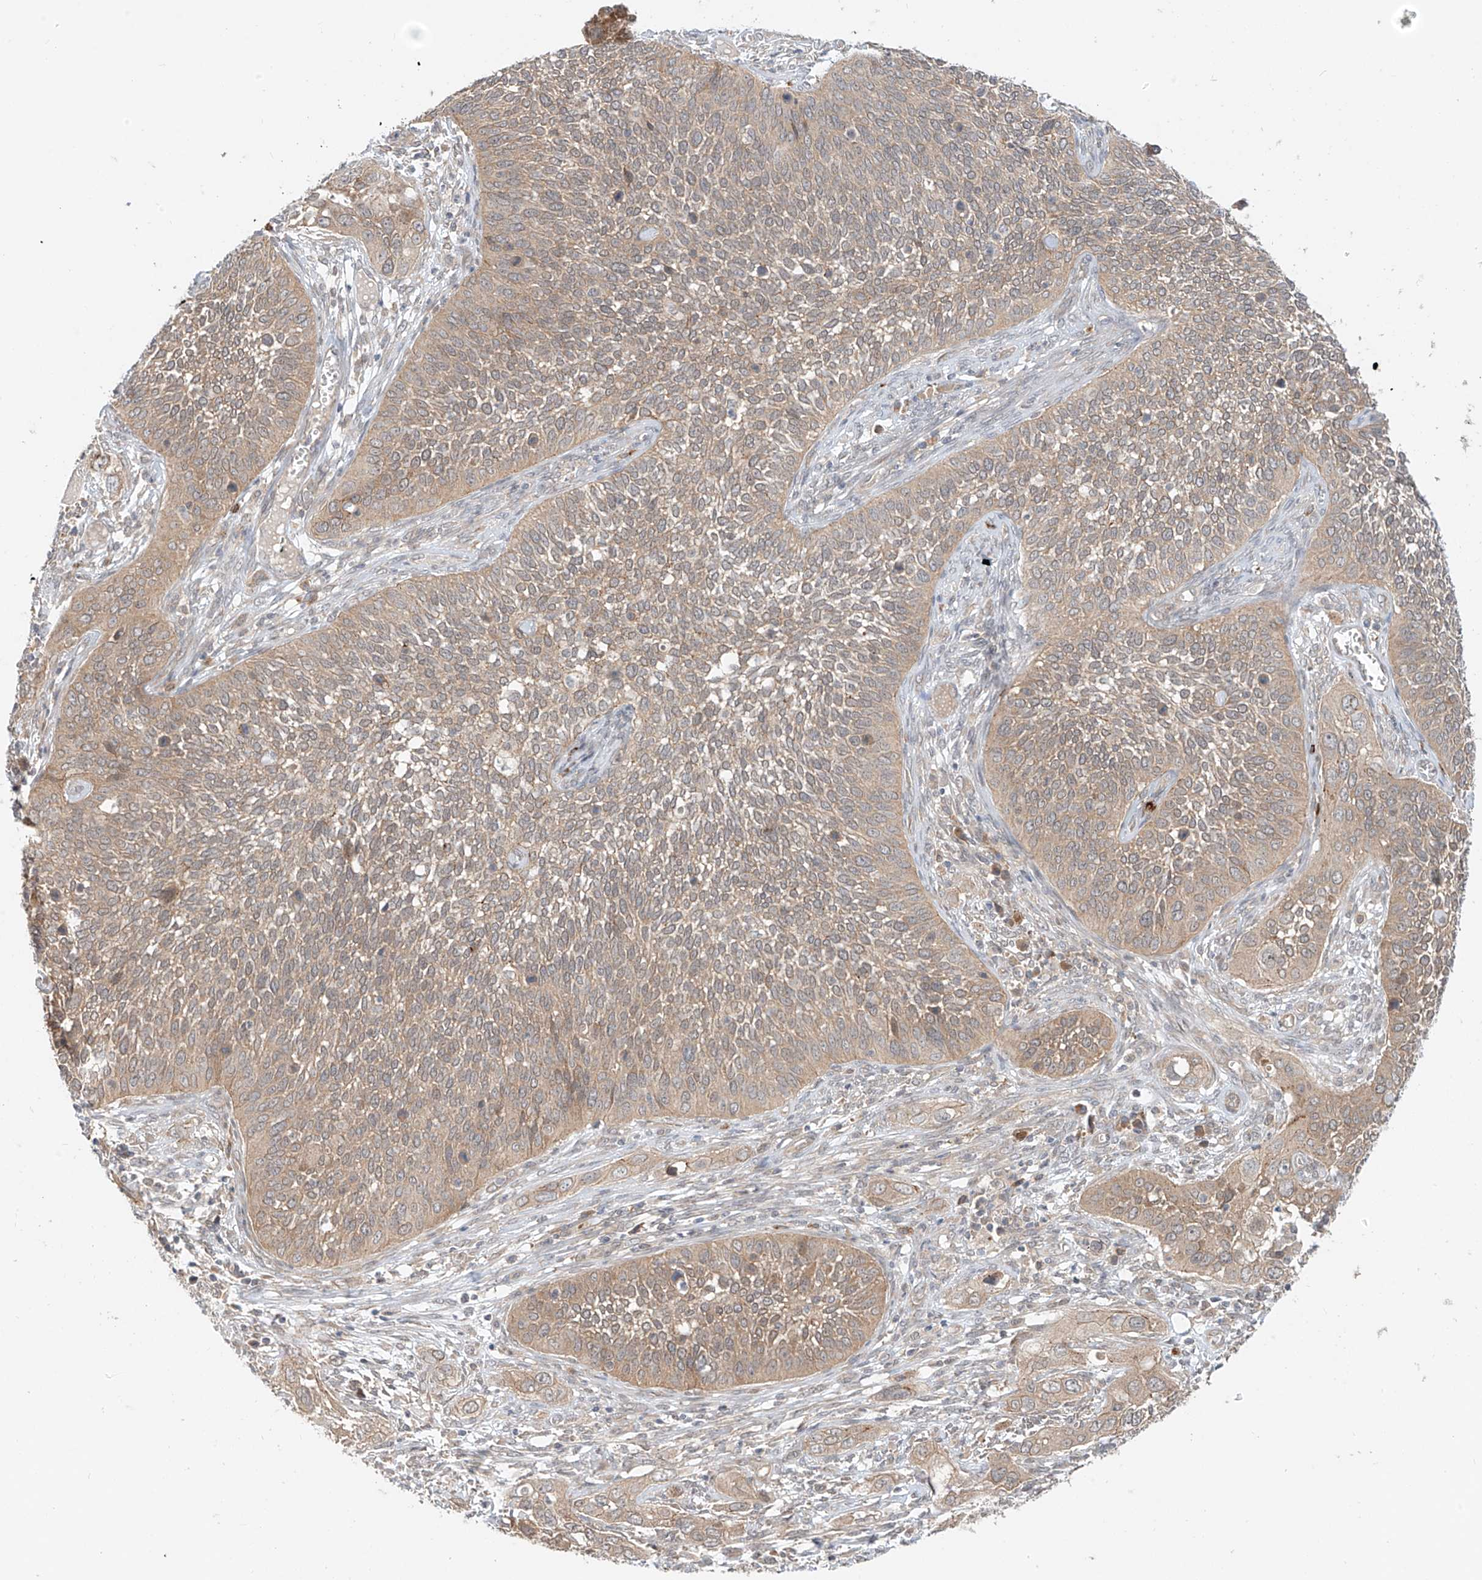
{"staining": {"intensity": "moderate", "quantity": ">75%", "location": "cytoplasmic/membranous"}, "tissue": "cervical cancer", "cell_type": "Tumor cells", "image_type": "cancer", "snomed": [{"axis": "morphology", "description": "Squamous cell carcinoma, NOS"}, {"axis": "topography", "description": "Cervix"}], "caption": "Tumor cells reveal medium levels of moderate cytoplasmic/membranous positivity in approximately >75% of cells in squamous cell carcinoma (cervical). Immunohistochemistry stains the protein of interest in brown and the nuclei are stained blue.", "gene": "MTUS2", "patient": {"sex": "female", "age": 34}}